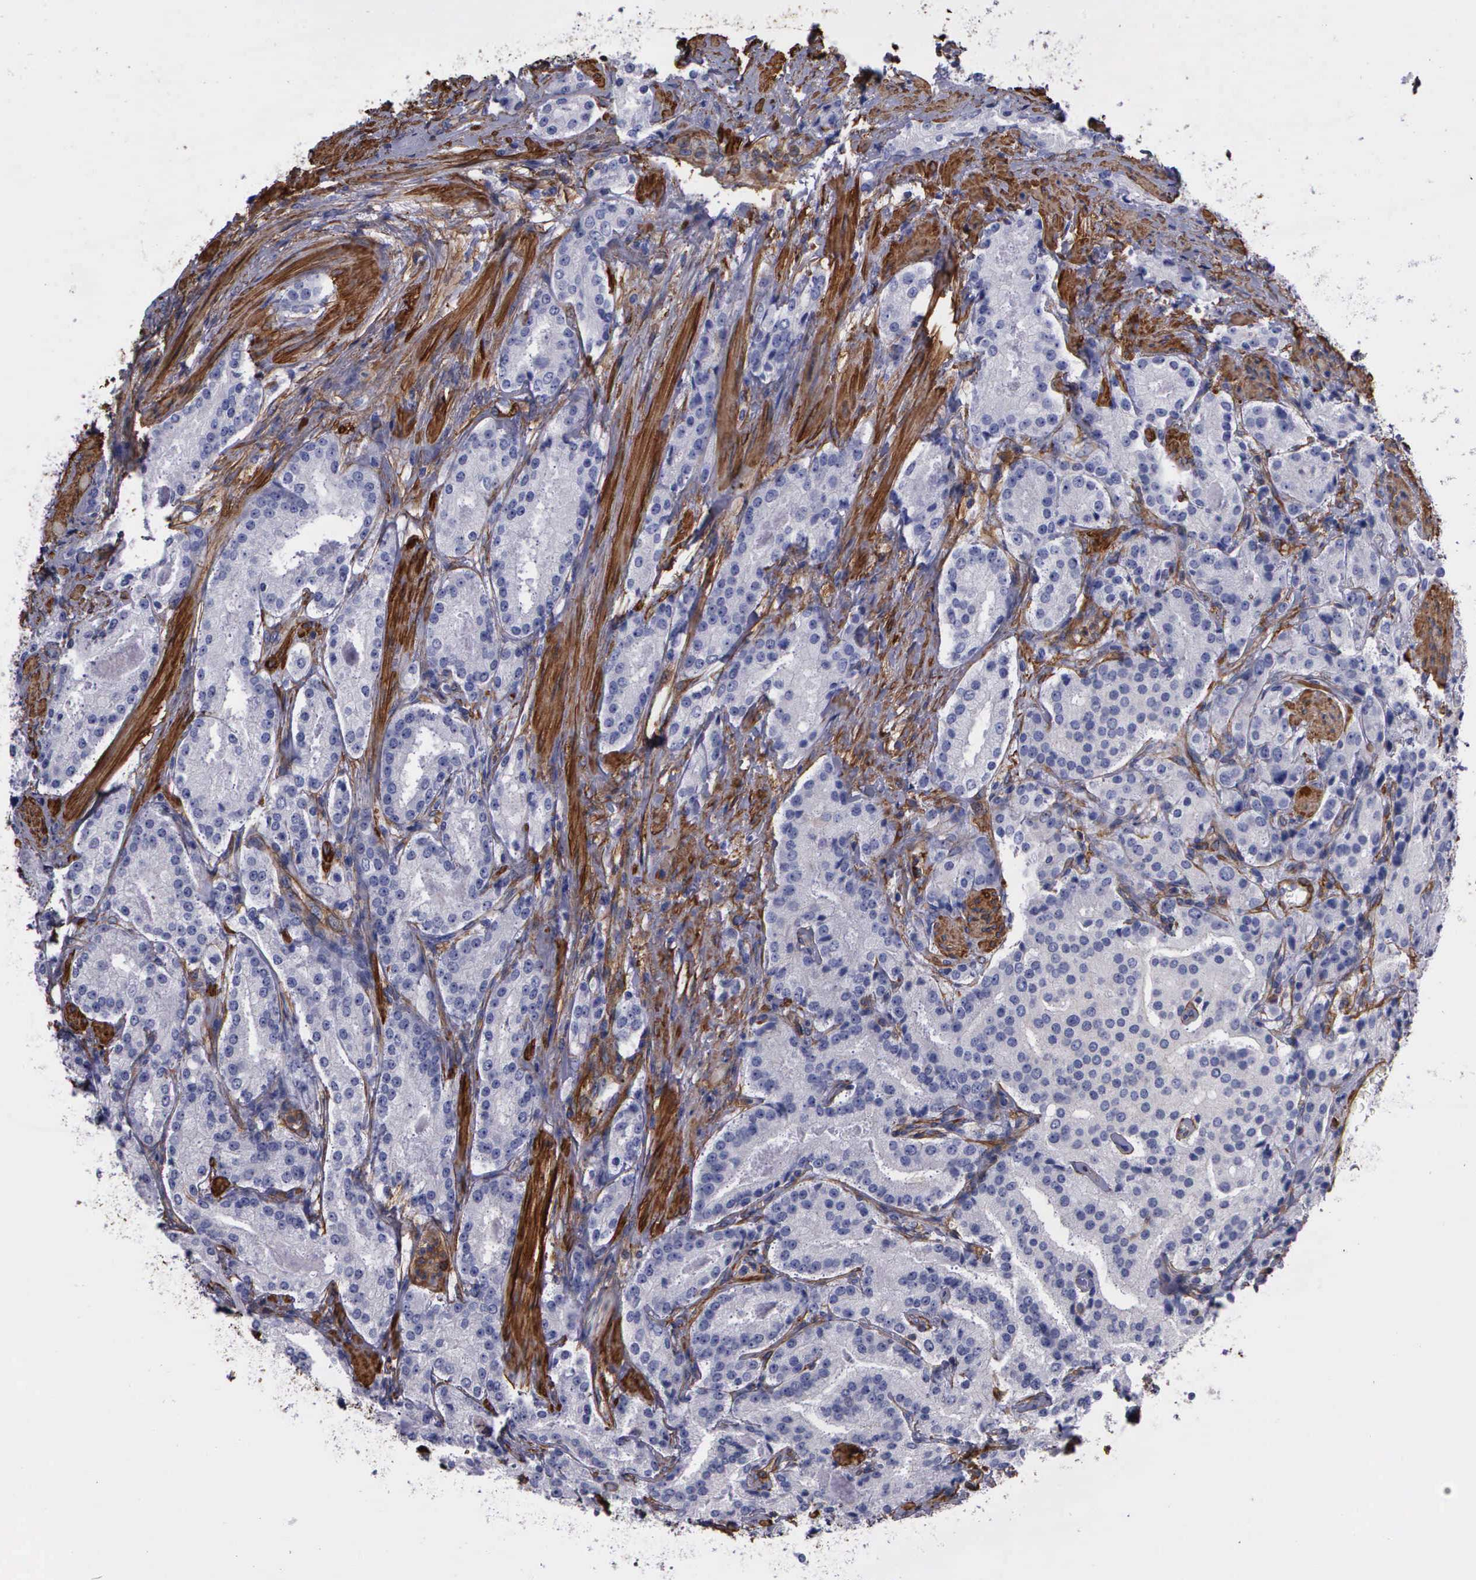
{"staining": {"intensity": "negative", "quantity": "none", "location": "none"}, "tissue": "prostate cancer", "cell_type": "Tumor cells", "image_type": "cancer", "snomed": [{"axis": "morphology", "description": "Adenocarcinoma, Medium grade"}, {"axis": "topography", "description": "Prostate"}], "caption": "Tumor cells are negative for brown protein staining in prostate cancer (medium-grade adenocarcinoma). (DAB (3,3'-diaminobenzidine) immunohistochemistry (IHC), high magnification).", "gene": "FLNA", "patient": {"sex": "male", "age": 72}}